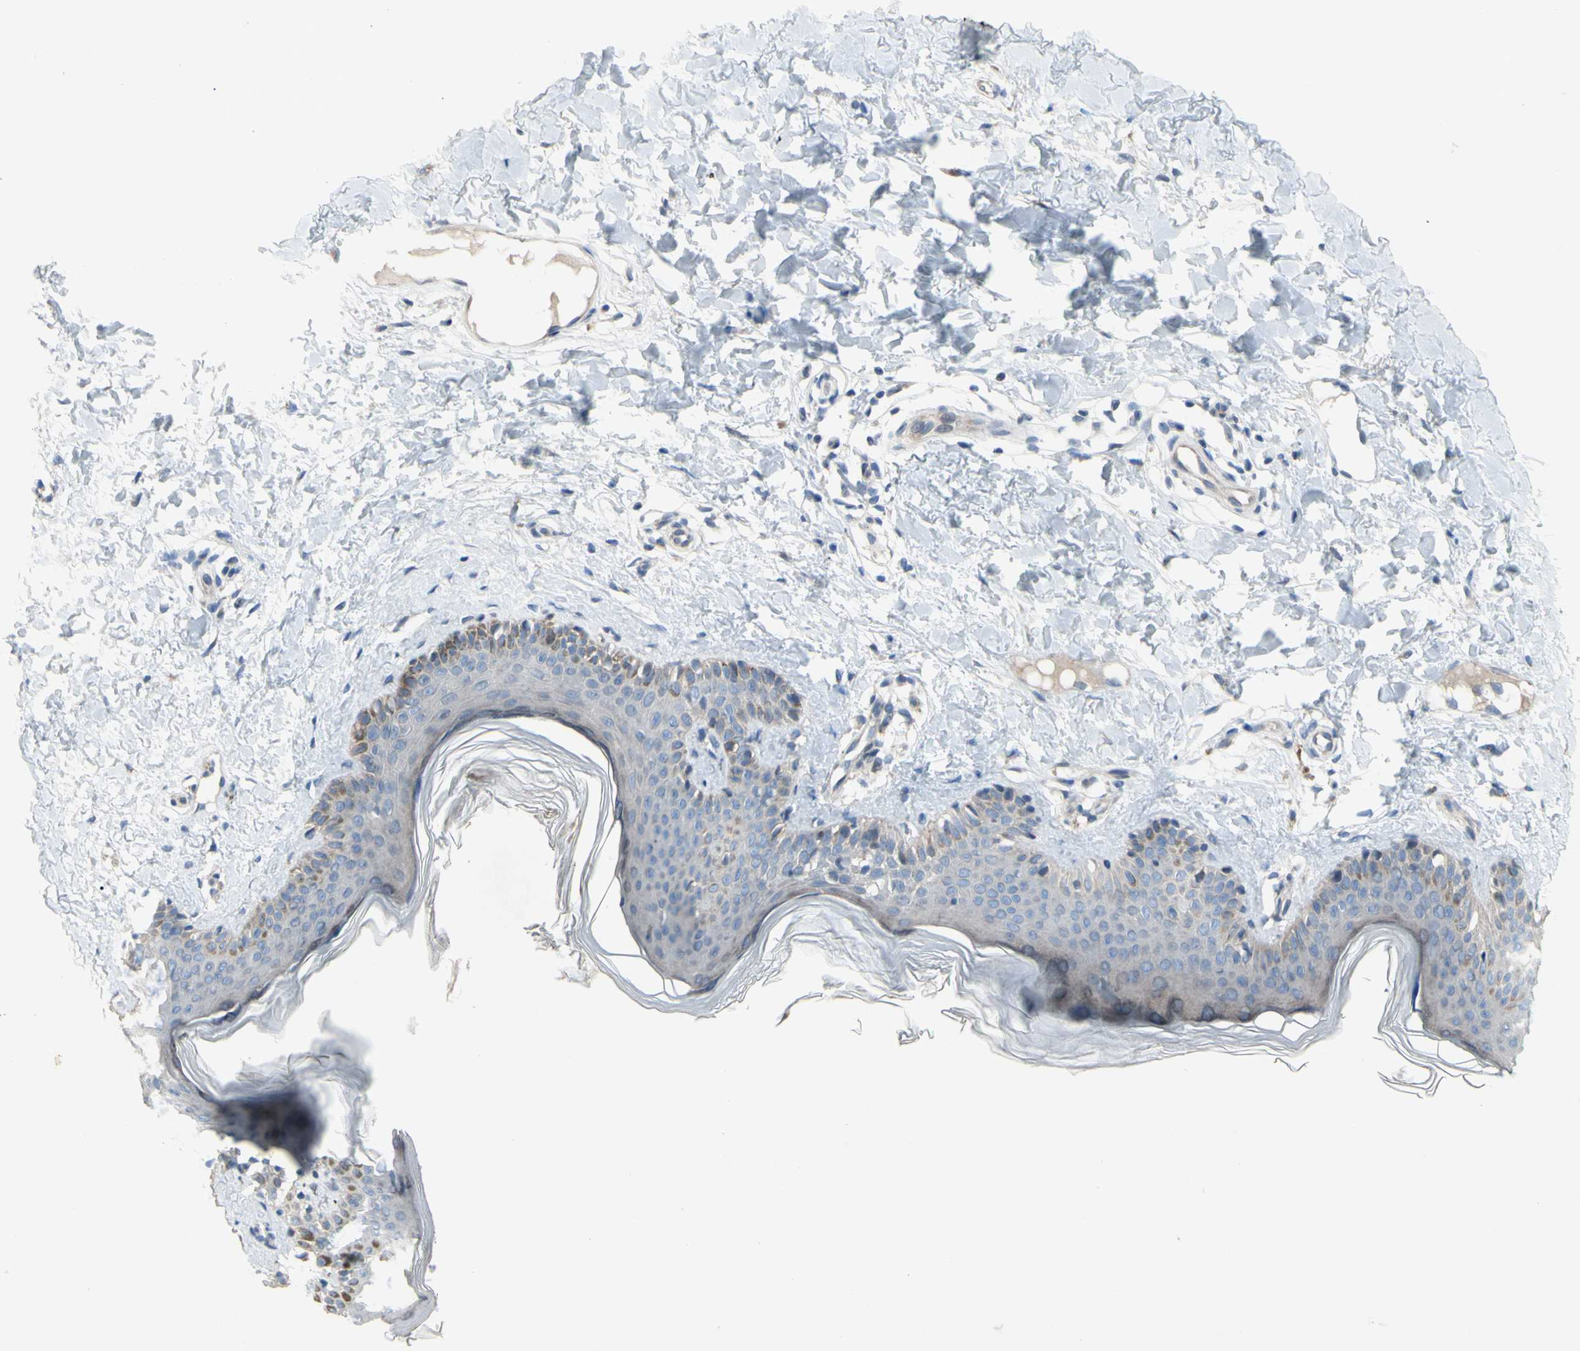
{"staining": {"intensity": "negative", "quantity": "none", "location": "none"}, "tissue": "skin", "cell_type": "Fibroblasts", "image_type": "normal", "snomed": [{"axis": "morphology", "description": "Normal tissue, NOS"}, {"axis": "topography", "description": "Skin"}], "caption": "IHC histopathology image of unremarkable skin: human skin stained with DAB exhibits no significant protein expression in fibroblasts. Nuclei are stained in blue.", "gene": "GRAMD2B", "patient": {"sex": "male", "age": 16}}